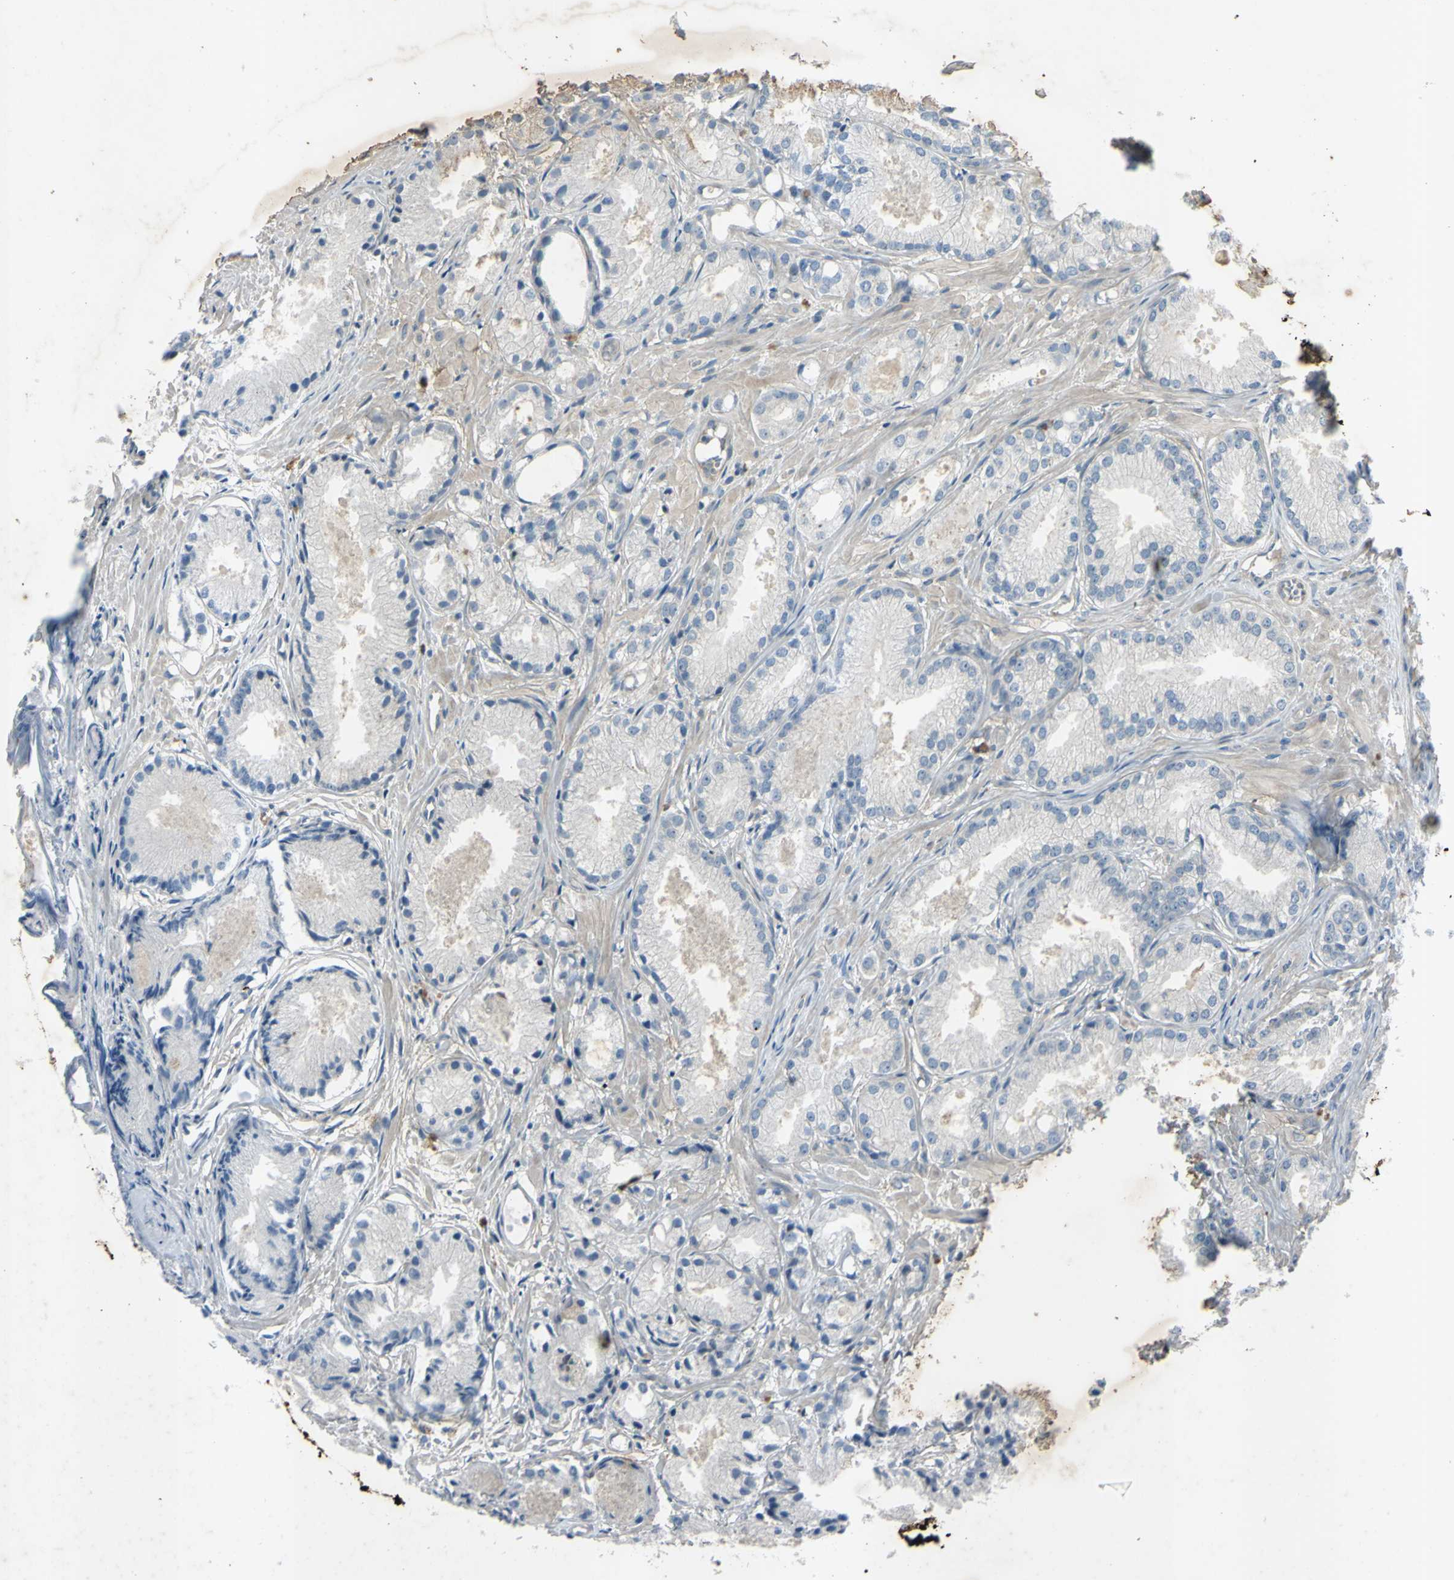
{"staining": {"intensity": "negative", "quantity": "none", "location": "none"}, "tissue": "prostate cancer", "cell_type": "Tumor cells", "image_type": "cancer", "snomed": [{"axis": "morphology", "description": "Adenocarcinoma, Low grade"}, {"axis": "topography", "description": "Prostate"}], "caption": "IHC of human prostate low-grade adenocarcinoma shows no staining in tumor cells. (Stains: DAB (3,3'-diaminobenzidine) immunohistochemistry (IHC) with hematoxylin counter stain, Microscopy: brightfield microscopy at high magnification).", "gene": "AATK", "patient": {"sex": "male", "age": 72}}